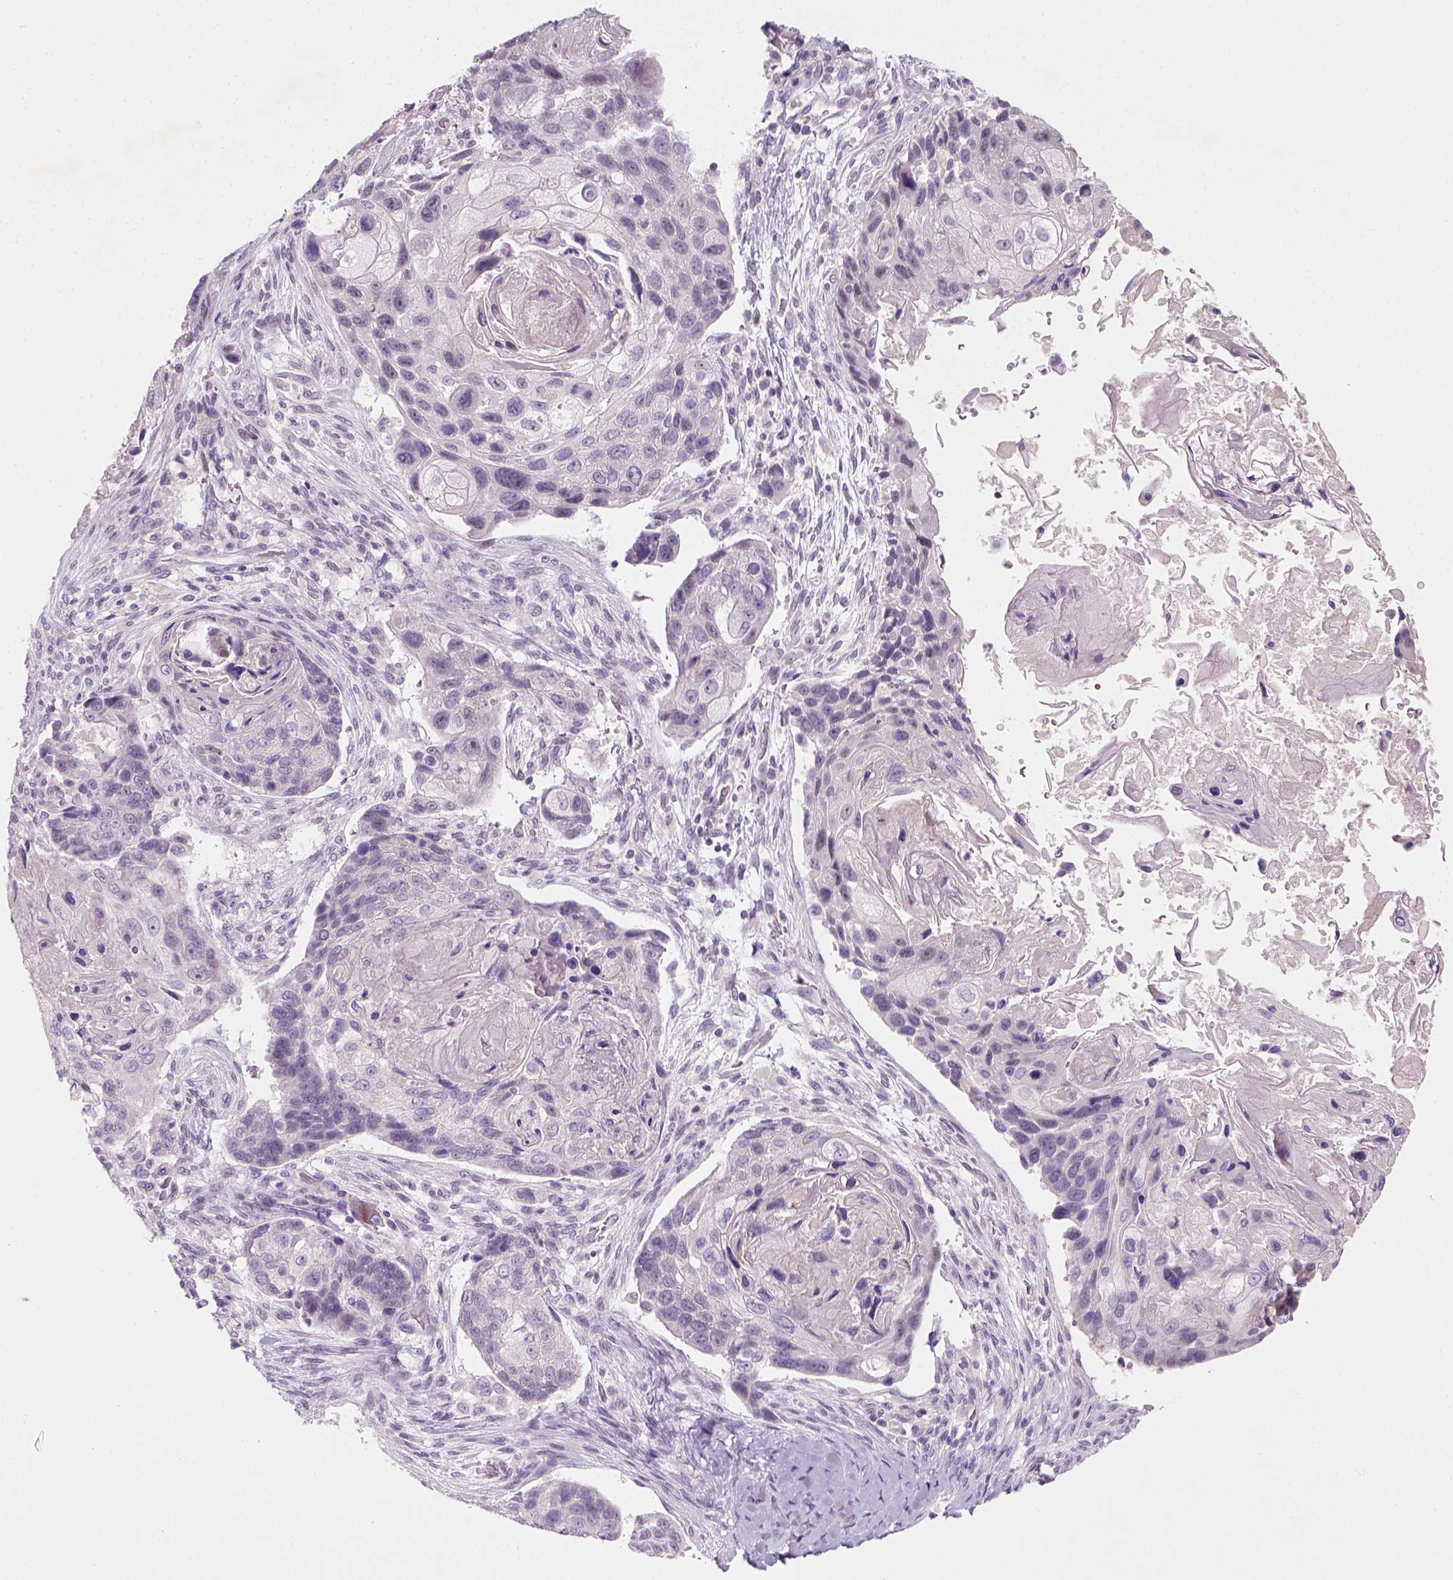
{"staining": {"intensity": "negative", "quantity": "none", "location": "none"}, "tissue": "lung cancer", "cell_type": "Tumor cells", "image_type": "cancer", "snomed": [{"axis": "morphology", "description": "Squamous cell carcinoma, NOS"}, {"axis": "topography", "description": "Lung"}], "caption": "This micrograph is of lung squamous cell carcinoma stained with immunohistochemistry (IHC) to label a protein in brown with the nuclei are counter-stained blue. There is no expression in tumor cells.", "gene": "ZMAT4", "patient": {"sex": "male", "age": 69}}